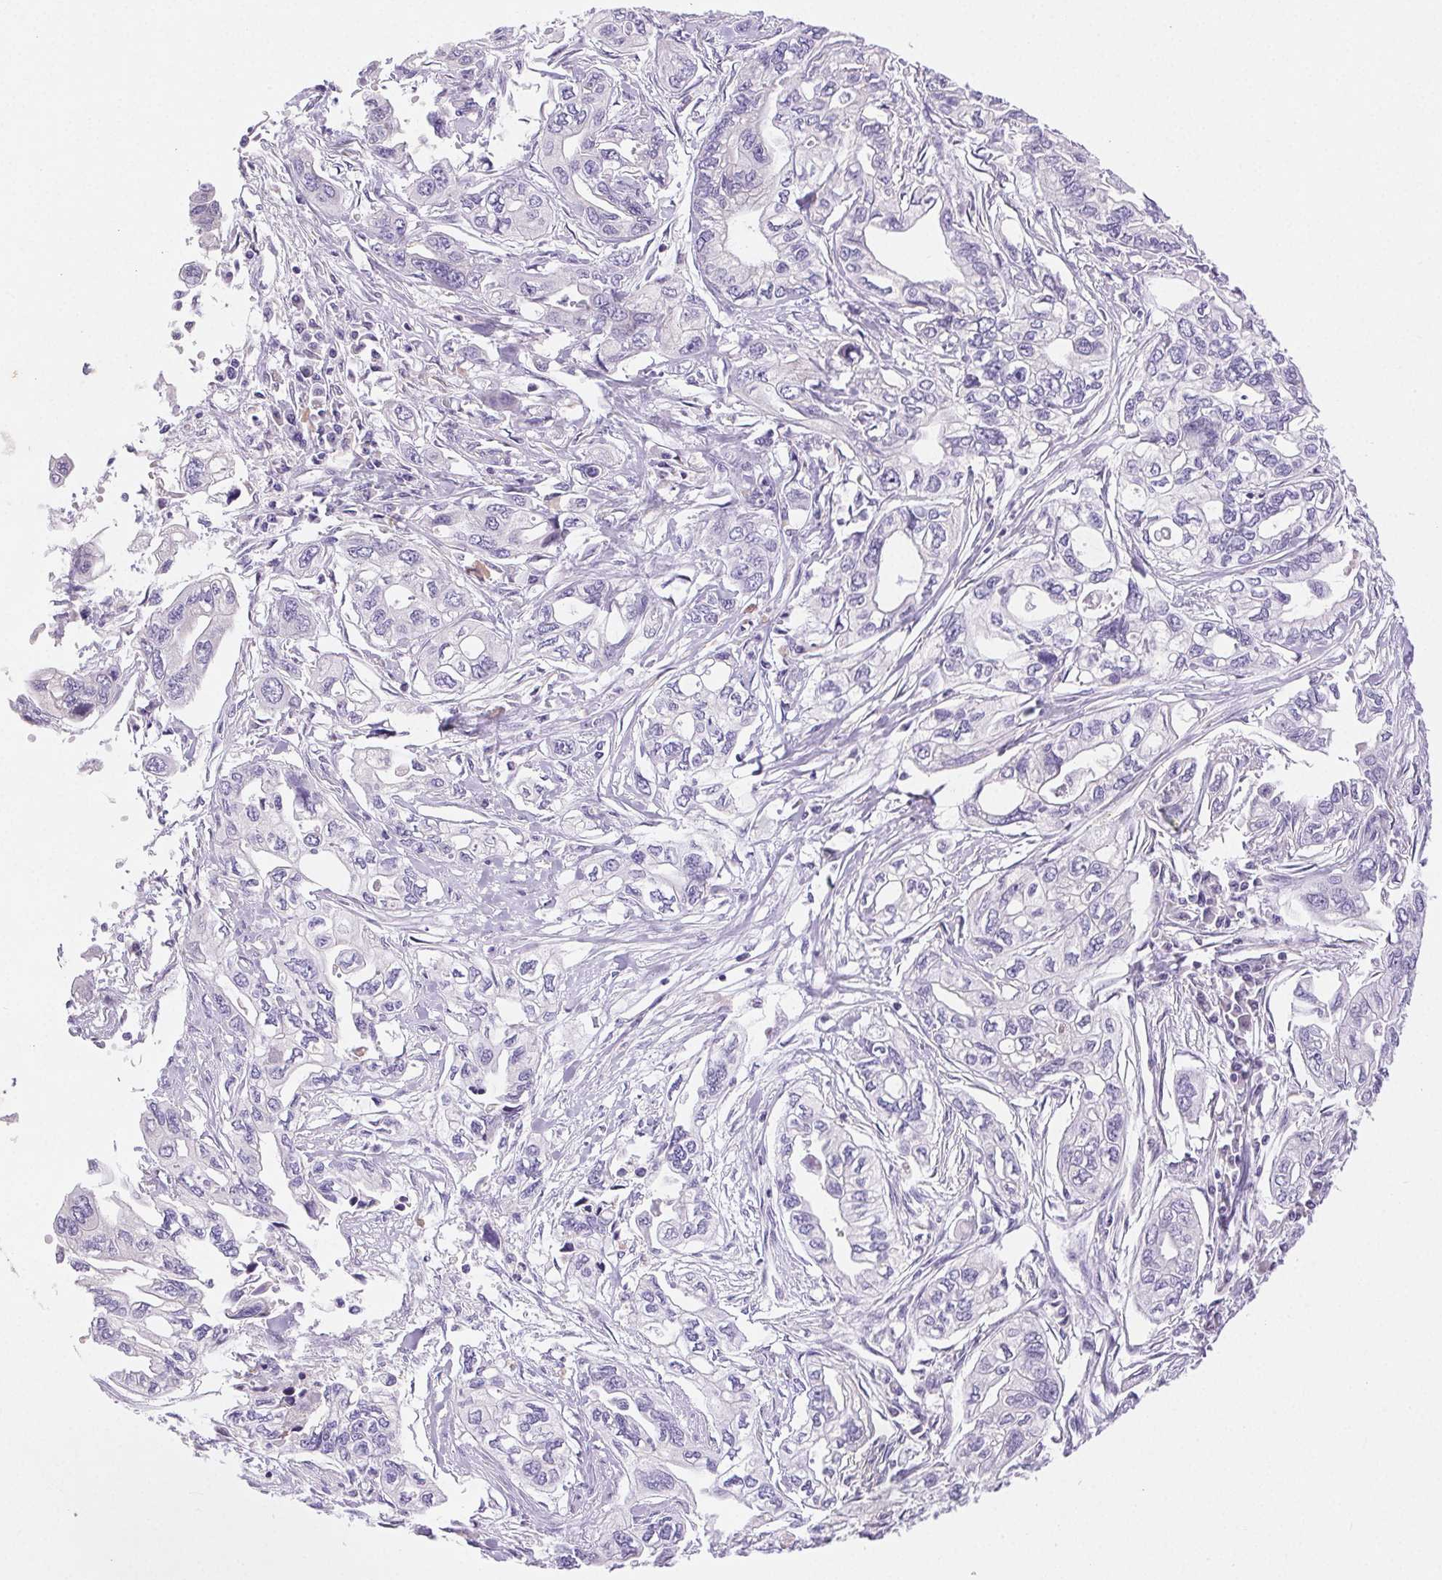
{"staining": {"intensity": "negative", "quantity": "none", "location": "none"}, "tissue": "pancreatic cancer", "cell_type": "Tumor cells", "image_type": "cancer", "snomed": [{"axis": "morphology", "description": "Adenocarcinoma, NOS"}, {"axis": "topography", "description": "Pancreas"}], "caption": "Image shows no significant protein staining in tumor cells of adenocarcinoma (pancreatic).", "gene": "ARHGAP11B", "patient": {"sex": "male", "age": 68}}